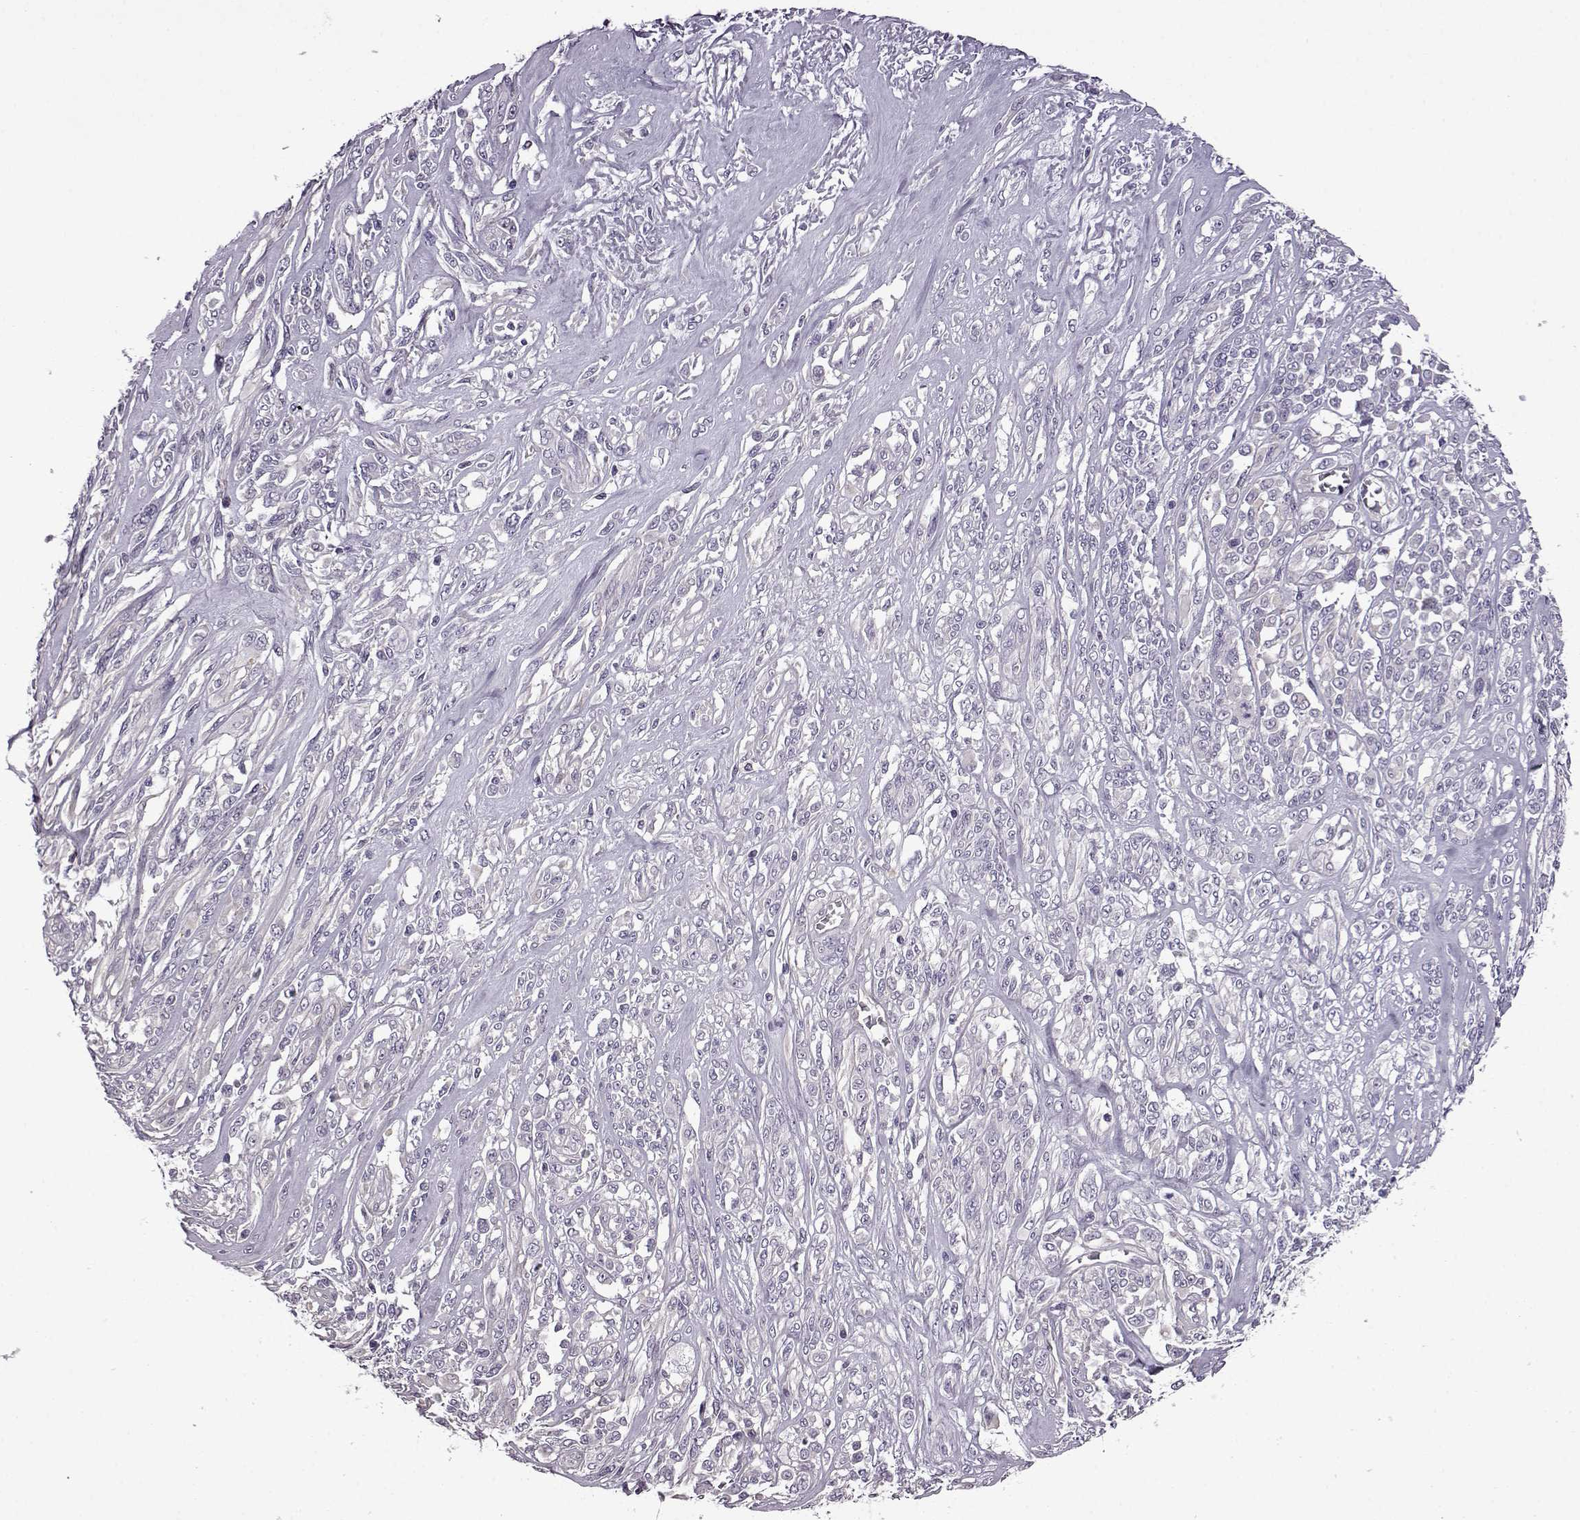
{"staining": {"intensity": "negative", "quantity": "none", "location": "none"}, "tissue": "melanoma", "cell_type": "Tumor cells", "image_type": "cancer", "snomed": [{"axis": "morphology", "description": "Malignant melanoma, NOS"}, {"axis": "topography", "description": "Skin"}], "caption": "This is an immunohistochemistry (IHC) image of human melanoma. There is no staining in tumor cells.", "gene": "EDDM3B", "patient": {"sex": "female", "age": 91}}